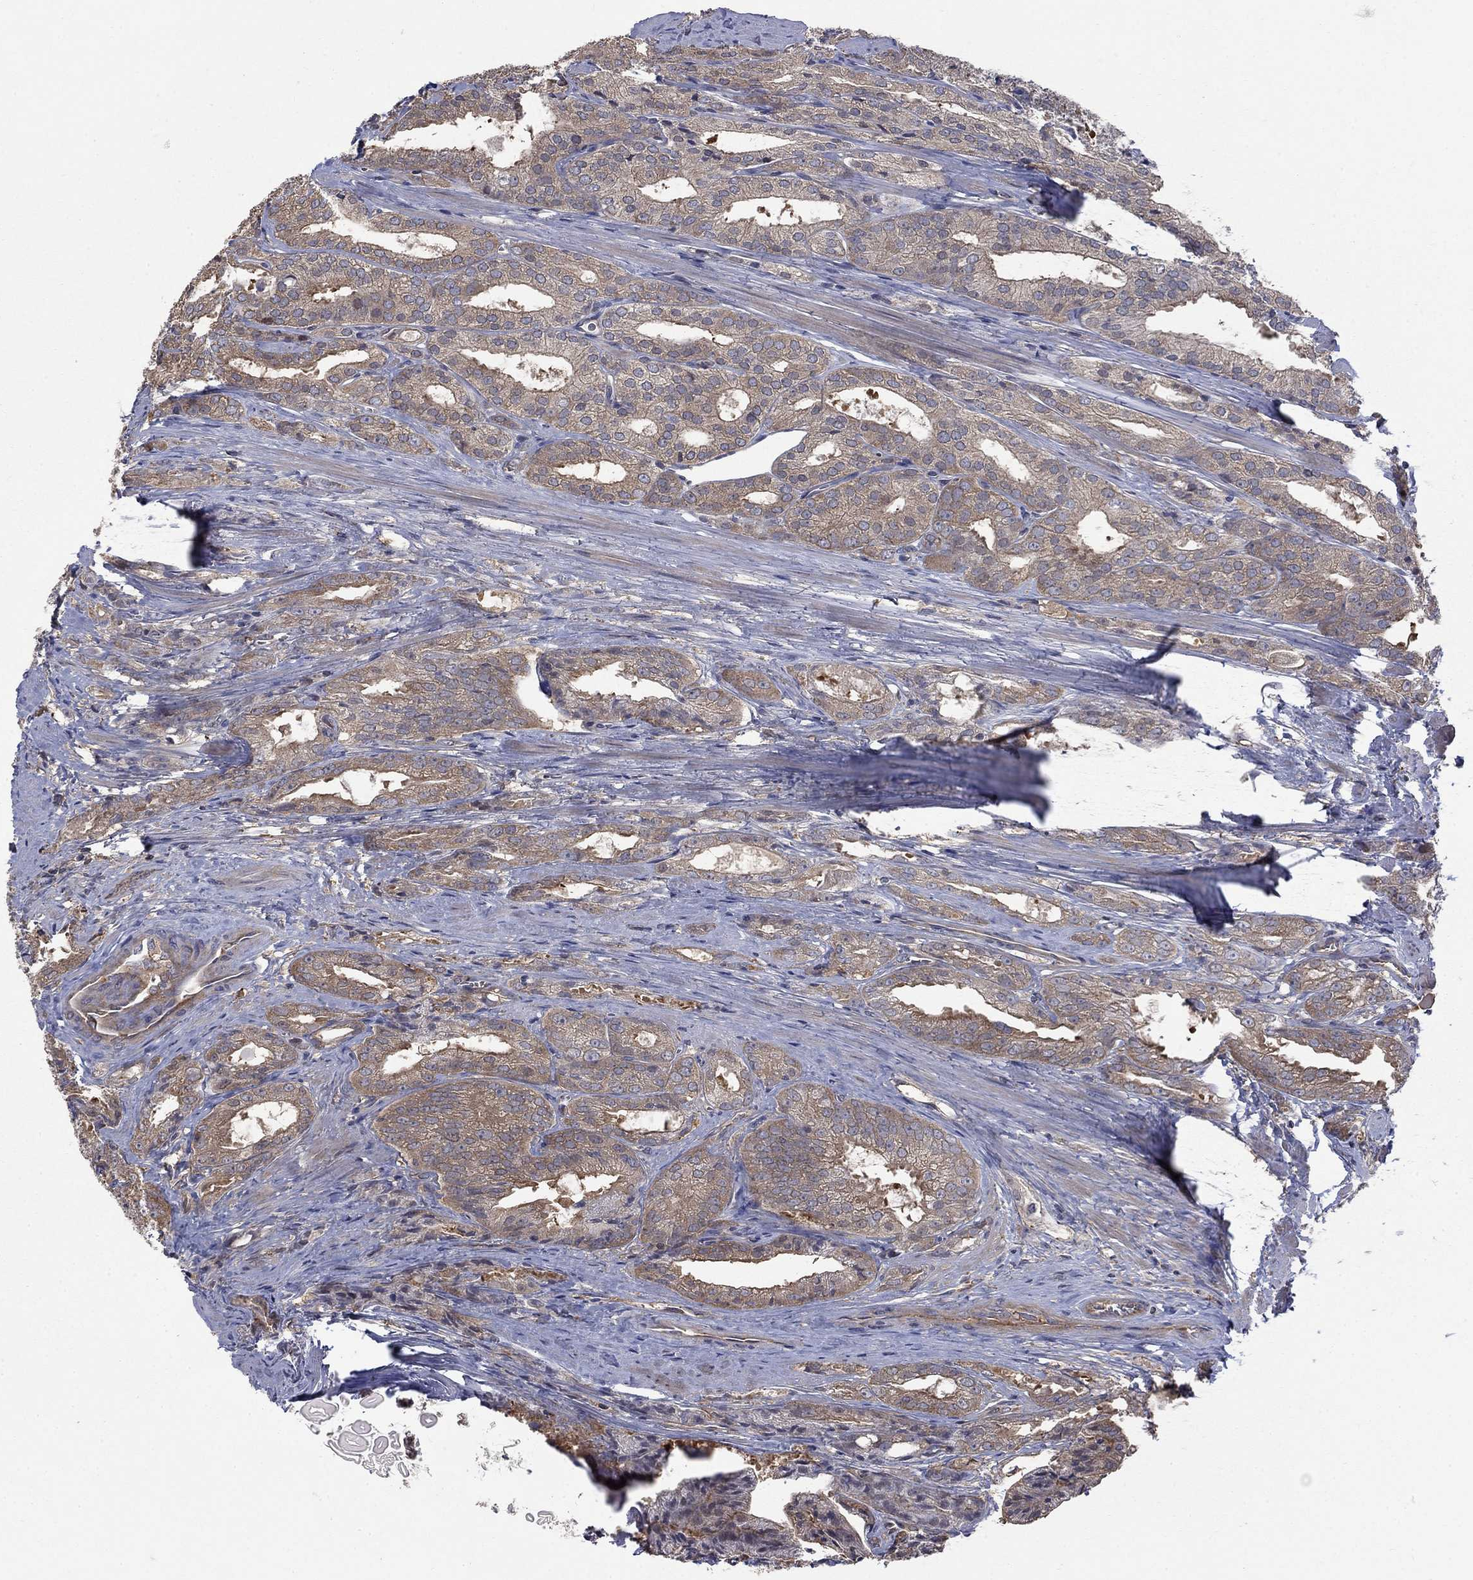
{"staining": {"intensity": "moderate", "quantity": ">75%", "location": "cytoplasmic/membranous"}, "tissue": "prostate cancer", "cell_type": "Tumor cells", "image_type": "cancer", "snomed": [{"axis": "morphology", "description": "Adenocarcinoma, NOS"}, {"axis": "morphology", "description": "Adenocarcinoma, High grade"}, {"axis": "topography", "description": "Prostate"}], "caption": "This is an image of immunohistochemistry (IHC) staining of adenocarcinoma (prostate), which shows moderate positivity in the cytoplasmic/membranous of tumor cells.", "gene": "PDZD2", "patient": {"sex": "male", "age": 70}}